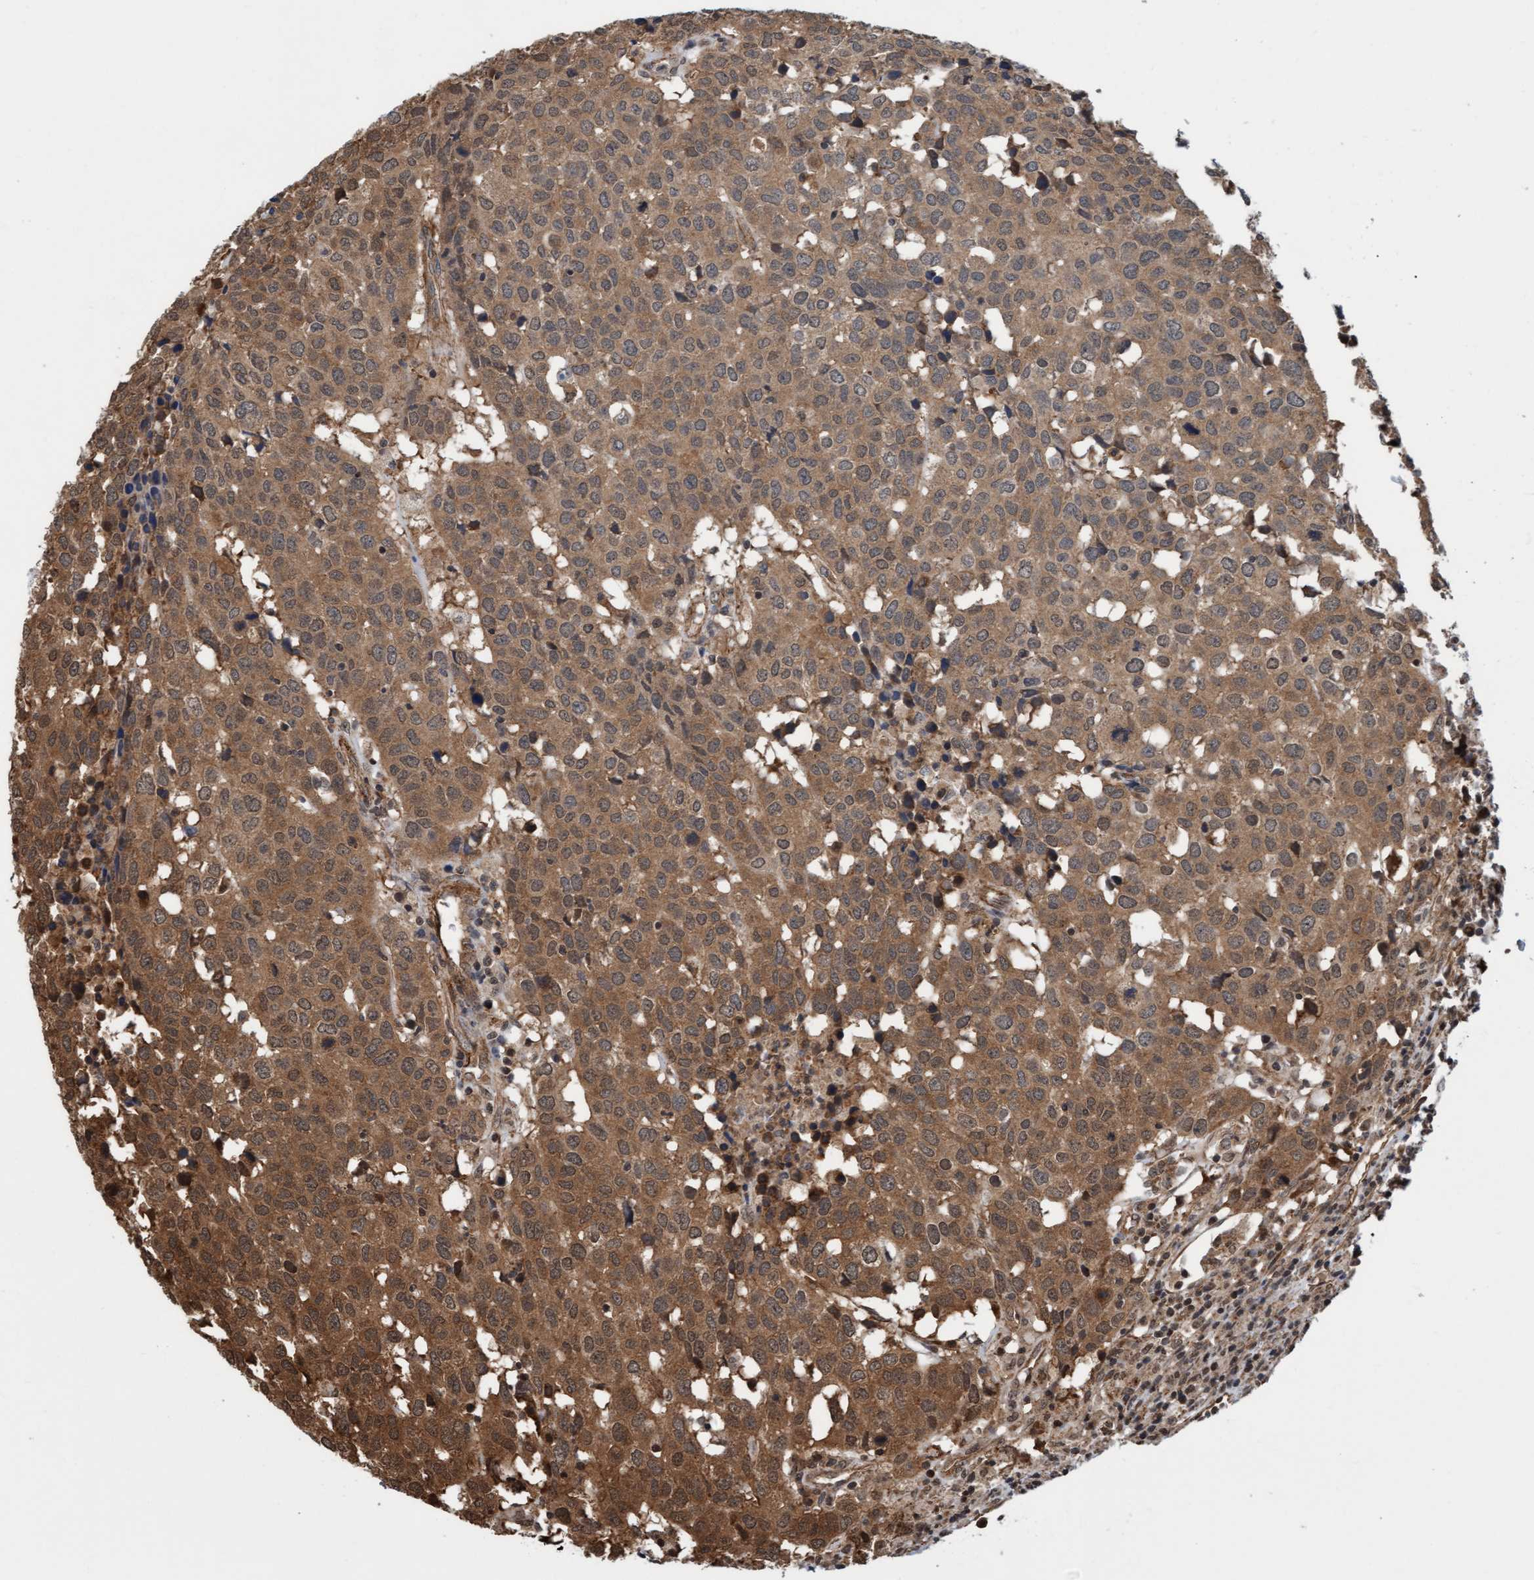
{"staining": {"intensity": "moderate", "quantity": ">75%", "location": "cytoplasmic/membranous"}, "tissue": "head and neck cancer", "cell_type": "Tumor cells", "image_type": "cancer", "snomed": [{"axis": "morphology", "description": "Squamous cell carcinoma, NOS"}, {"axis": "topography", "description": "Head-Neck"}], "caption": "Protein staining exhibits moderate cytoplasmic/membranous staining in approximately >75% of tumor cells in head and neck cancer (squamous cell carcinoma).", "gene": "STXBP4", "patient": {"sex": "male", "age": 66}}